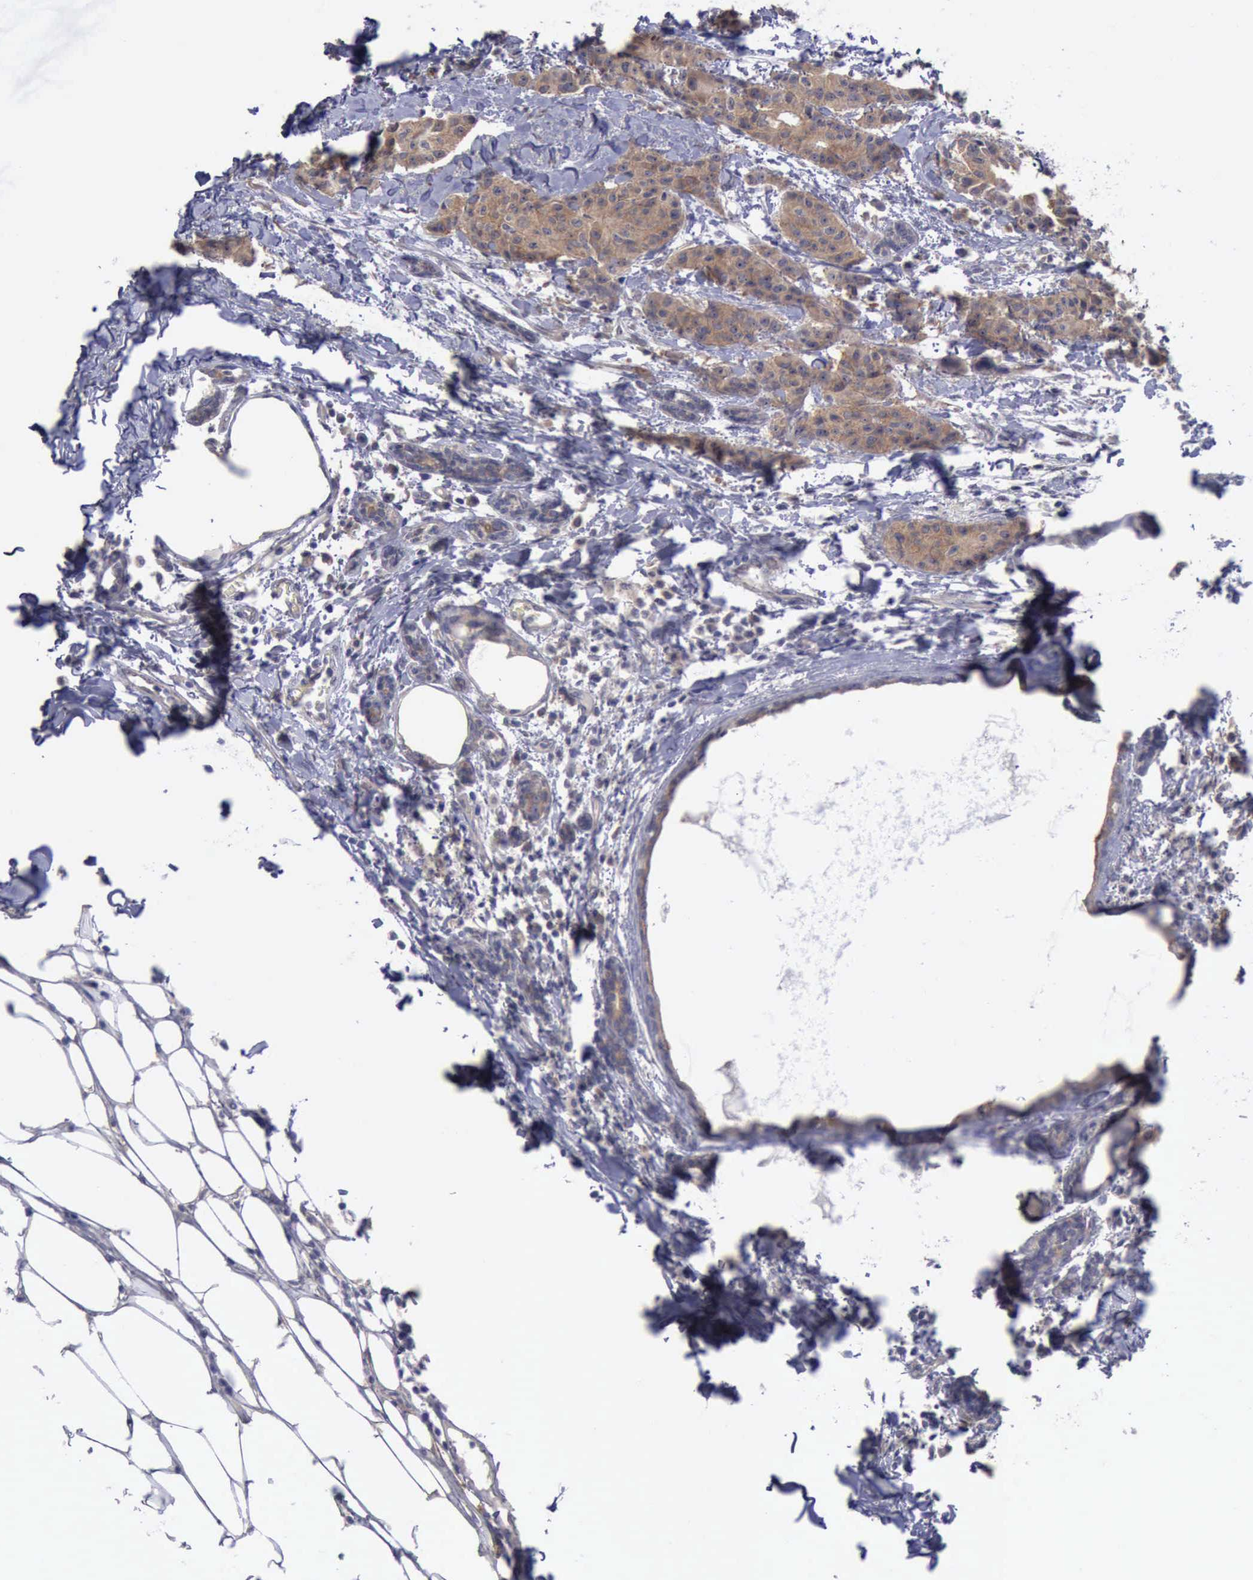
{"staining": {"intensity": "weak", "quantity": ">75%", "location": "cytoplasmic/membranous"}, "tissue": "breast cancer", "cell_type": "Tumor cells", "image_type": "cancer", "snomed": [{"axis": "morphology", "description": "Duct carcinoma"}, {"axis": "topography", "description": "Breast"}], "caption": "This image exhibits breast invasive ductal carcinoma stained with immunohistochemistry to label a protein in brown. The cytoplasmic/membranous of tumor cells show weak positivity for the protein. Nuclei are counter-stained blue.", "gene": "PHKA1", "patient": {"sex": "female", "age": 40}}